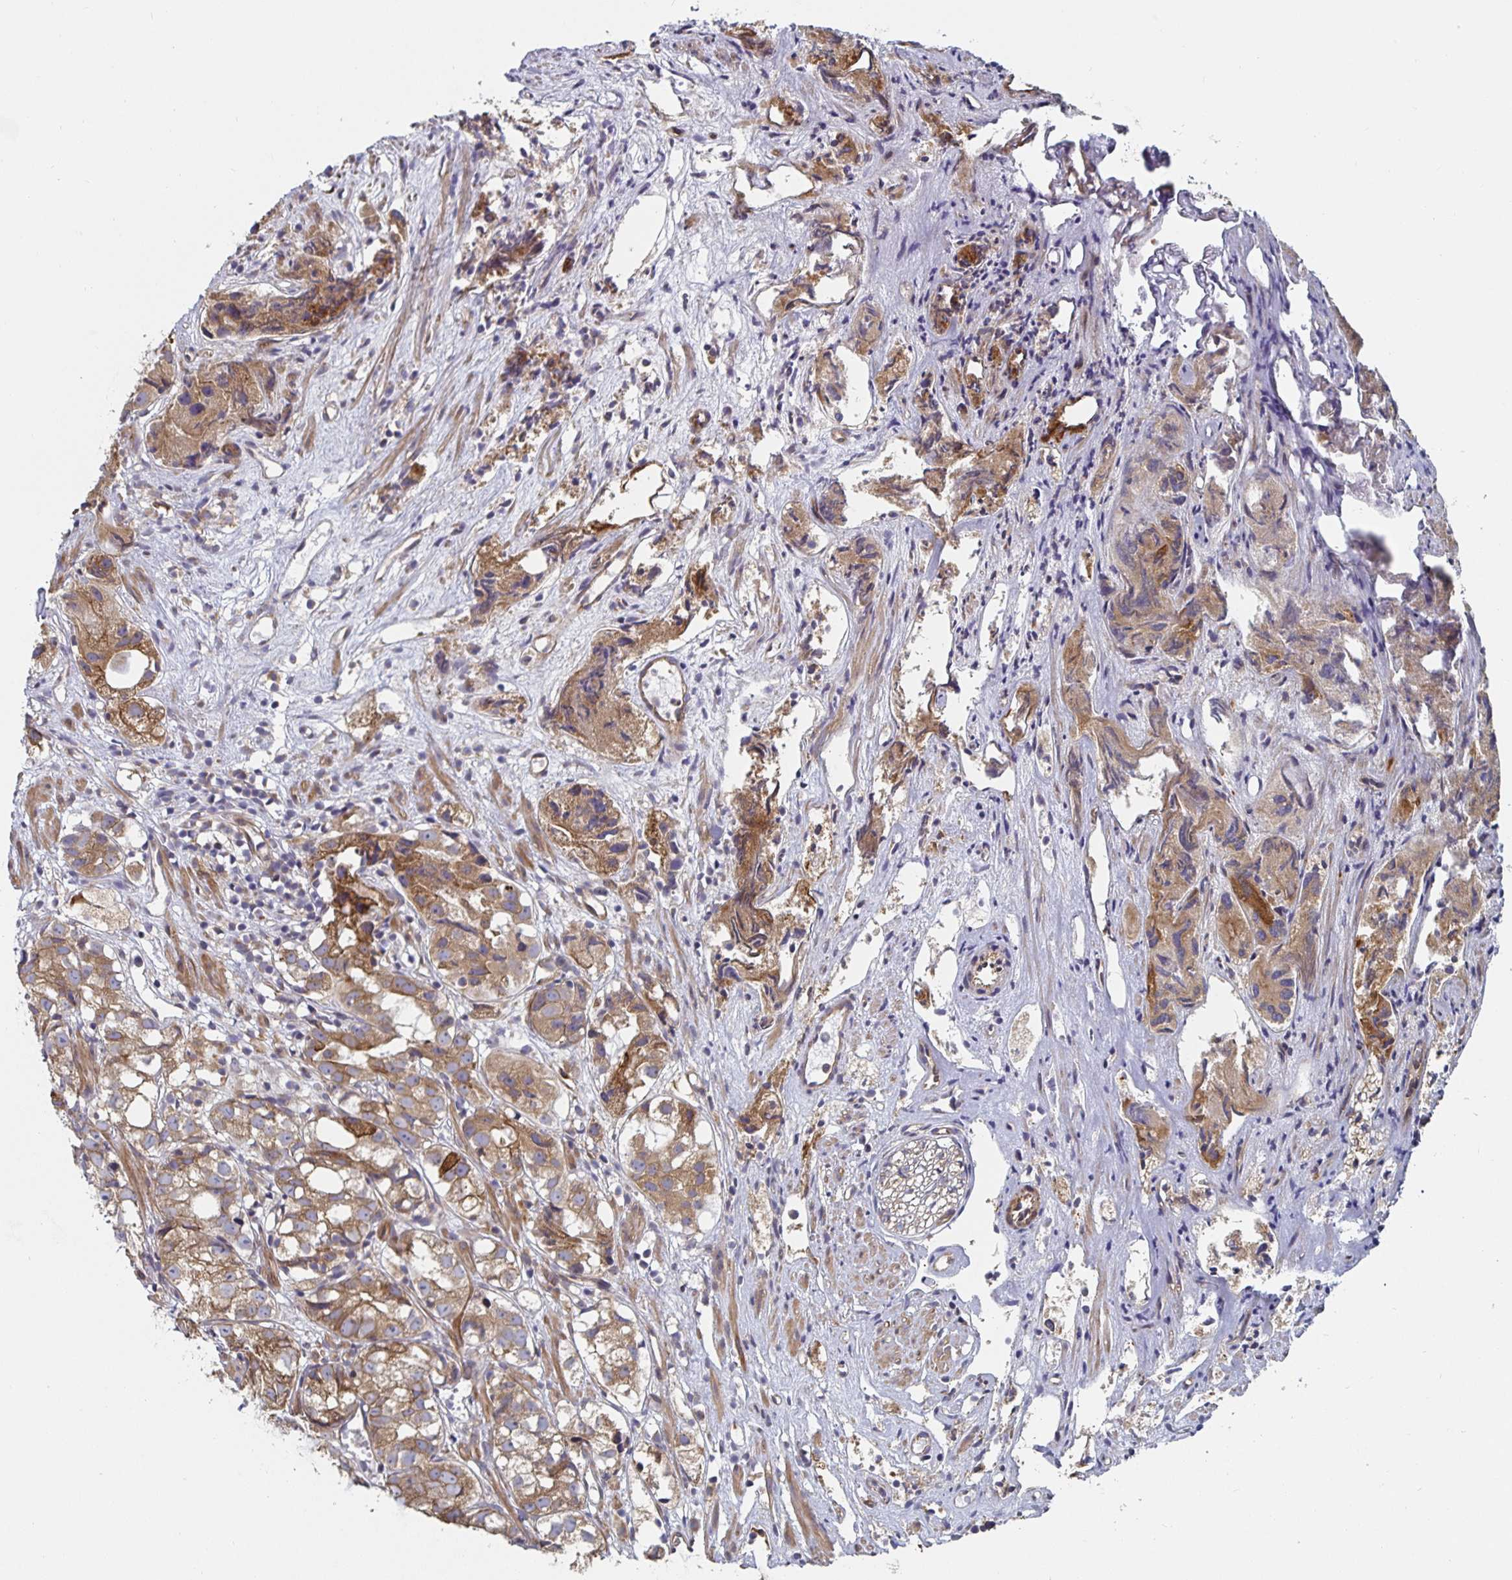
{"staining": {"intensity": "moderate", "quantity": ">75%", "location": "cytoplasmic/membranous"}, "tissue": "prostate cancer", "cell_type": "Tumor cells", "image_type": "cancer", "snomed": [{"axis": "morphology", "description": "Adenocarcinoma, High grade"}, {"axis": "topography", "description": "Prostate"}], "caption": "Protein staining of prostate cancer (adenocarcinoma (high-grade)) tissue exhibits moderate cytoplasmic/membranous staining in approximately >75% of tumor cells.", "gene": "BCAP29", "patient": {"sex": "male", "age": 68}}